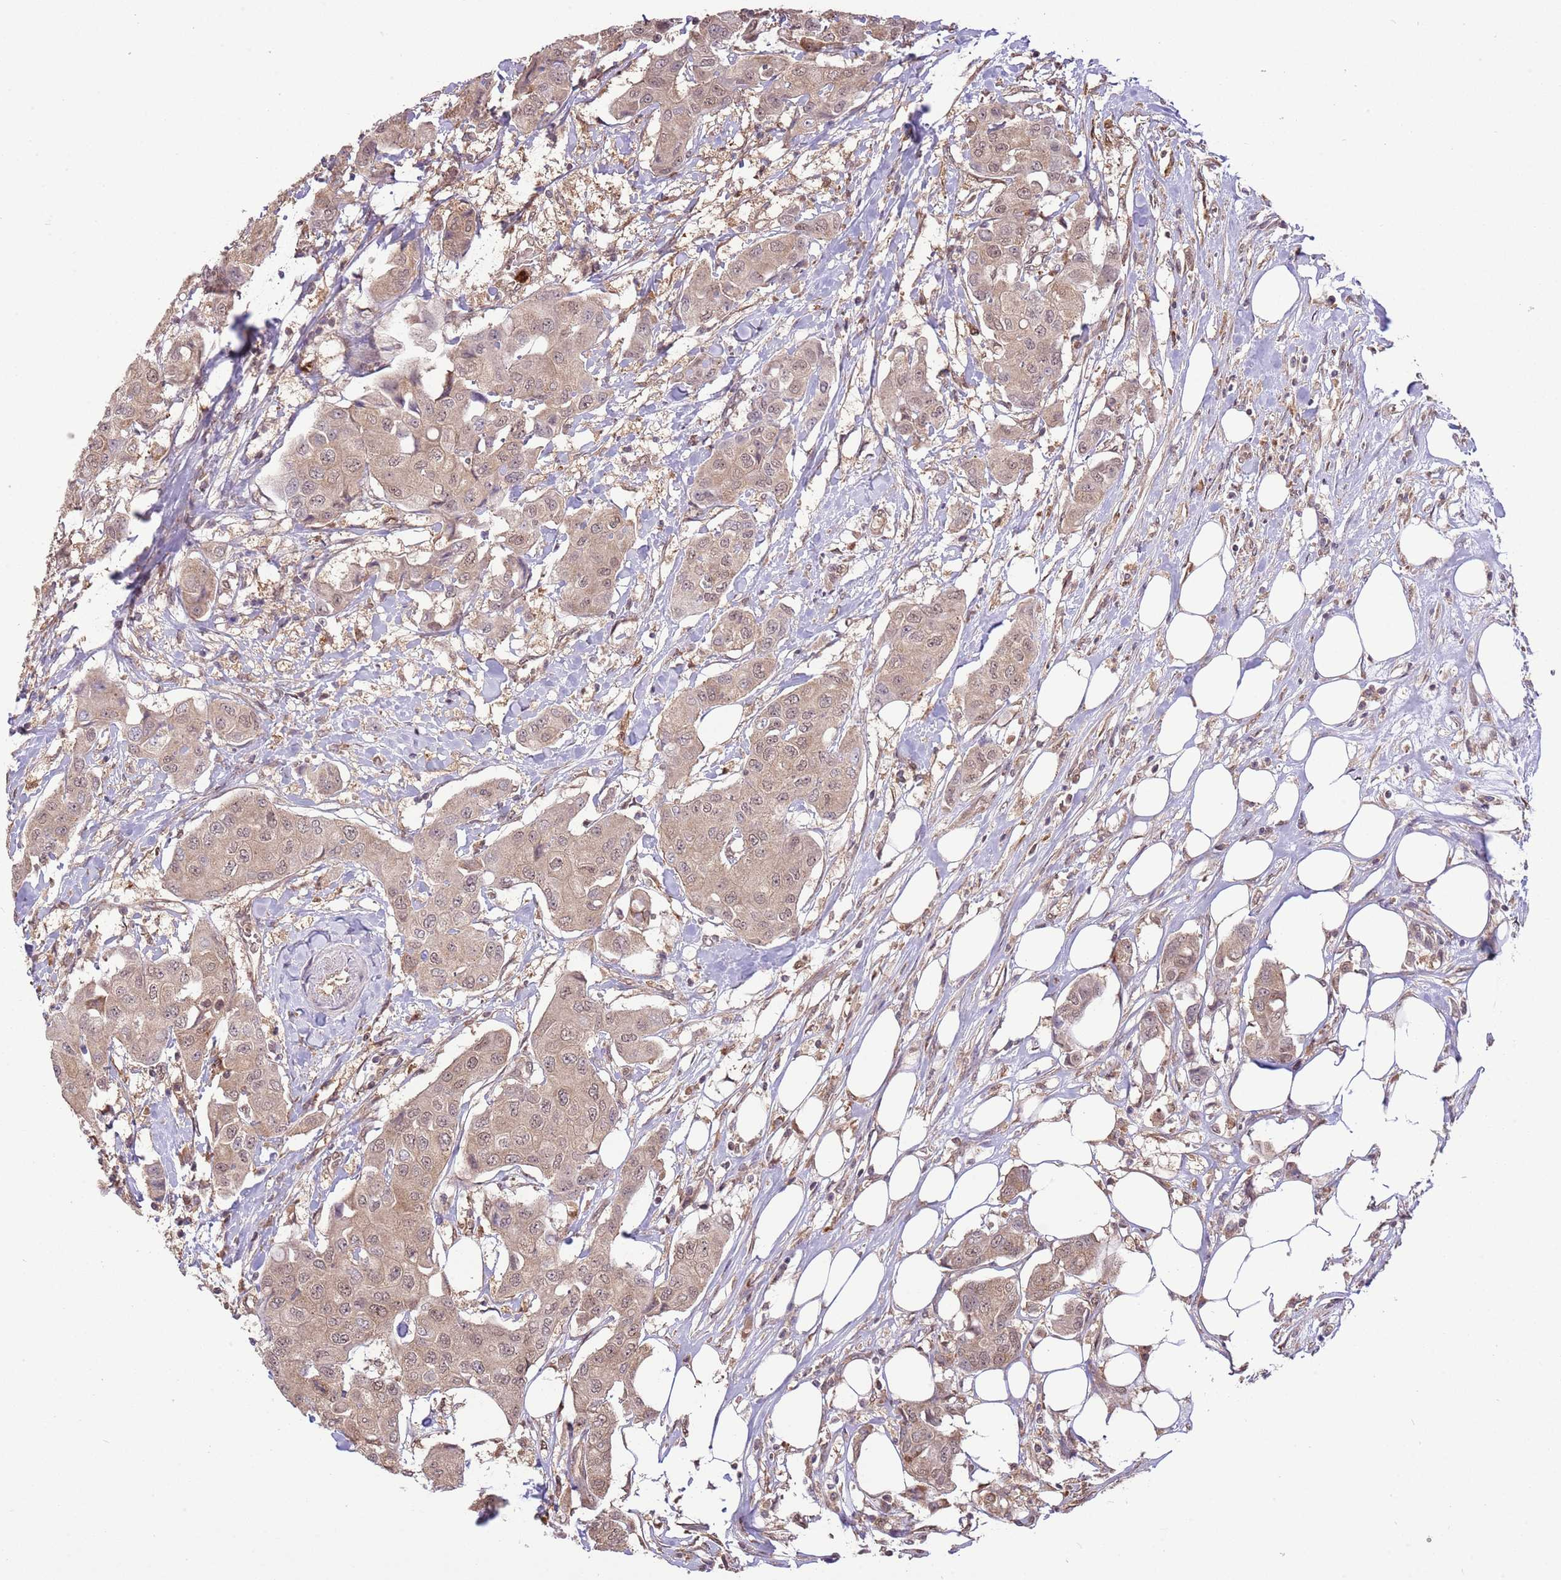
{"staining": {"intensity": "moderate", "quantity": ">75%", "location": "cytoplasmic/membranous,nuclear"}, "tissue": "breast cancer", "cell_type": "Tumor cells", "image_type": "cancer", "snomed": [{"axis": "morphology", "description": "Duct carcinoma"}, {"axis": "topography", "description": "Breast"}, {"axis": "topography", "description": "Lymph node"}], "caption": "Breast cancer (intraductal carcinoma) was stained to show a protein in brown. There is medium levels of moderate cytoplasmic/membranous and nuclear staining in approximately >75% of tumor cells.", "gene": "AMIGO1", "patient": {"sex": "female", "age": 80}}